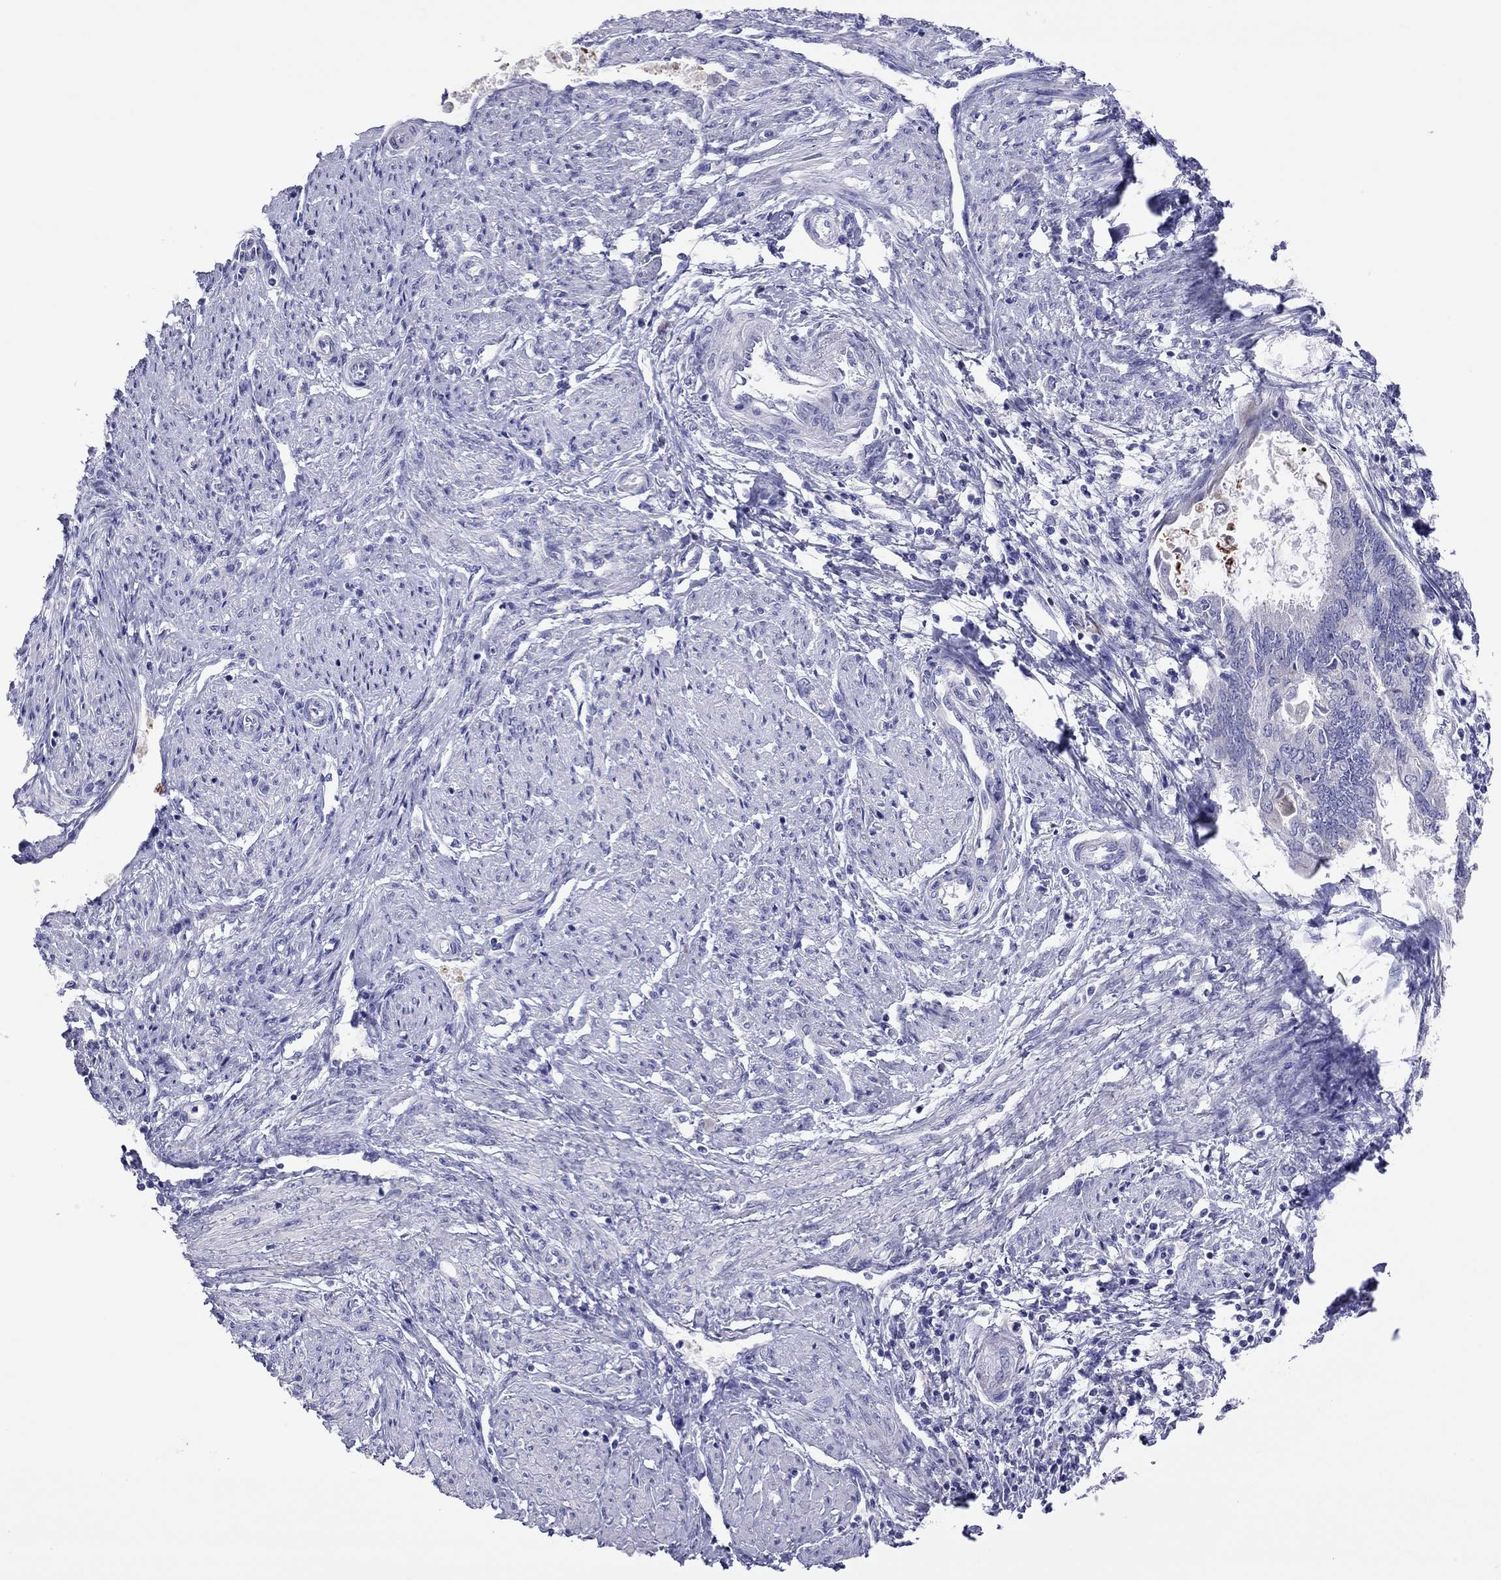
{"staining": {"intensity": "negative", "quantity": "none", "location": "none"}, "tissue": "endometrial cancer", "cell_type": "Tumor cells", "image_type": "cancer", "snomed": [{"axis": "morphology", "description": "Adenocarcinoma, NOS"}, {"axis": "topography", "description": "Endometrium"}], "caption": "This is an IHC image of adenocarcinoma (endometrial). There is no staining in tumor cells.", "gene": "COL9A1", "patient": {"sex": "female", "age": 86}}